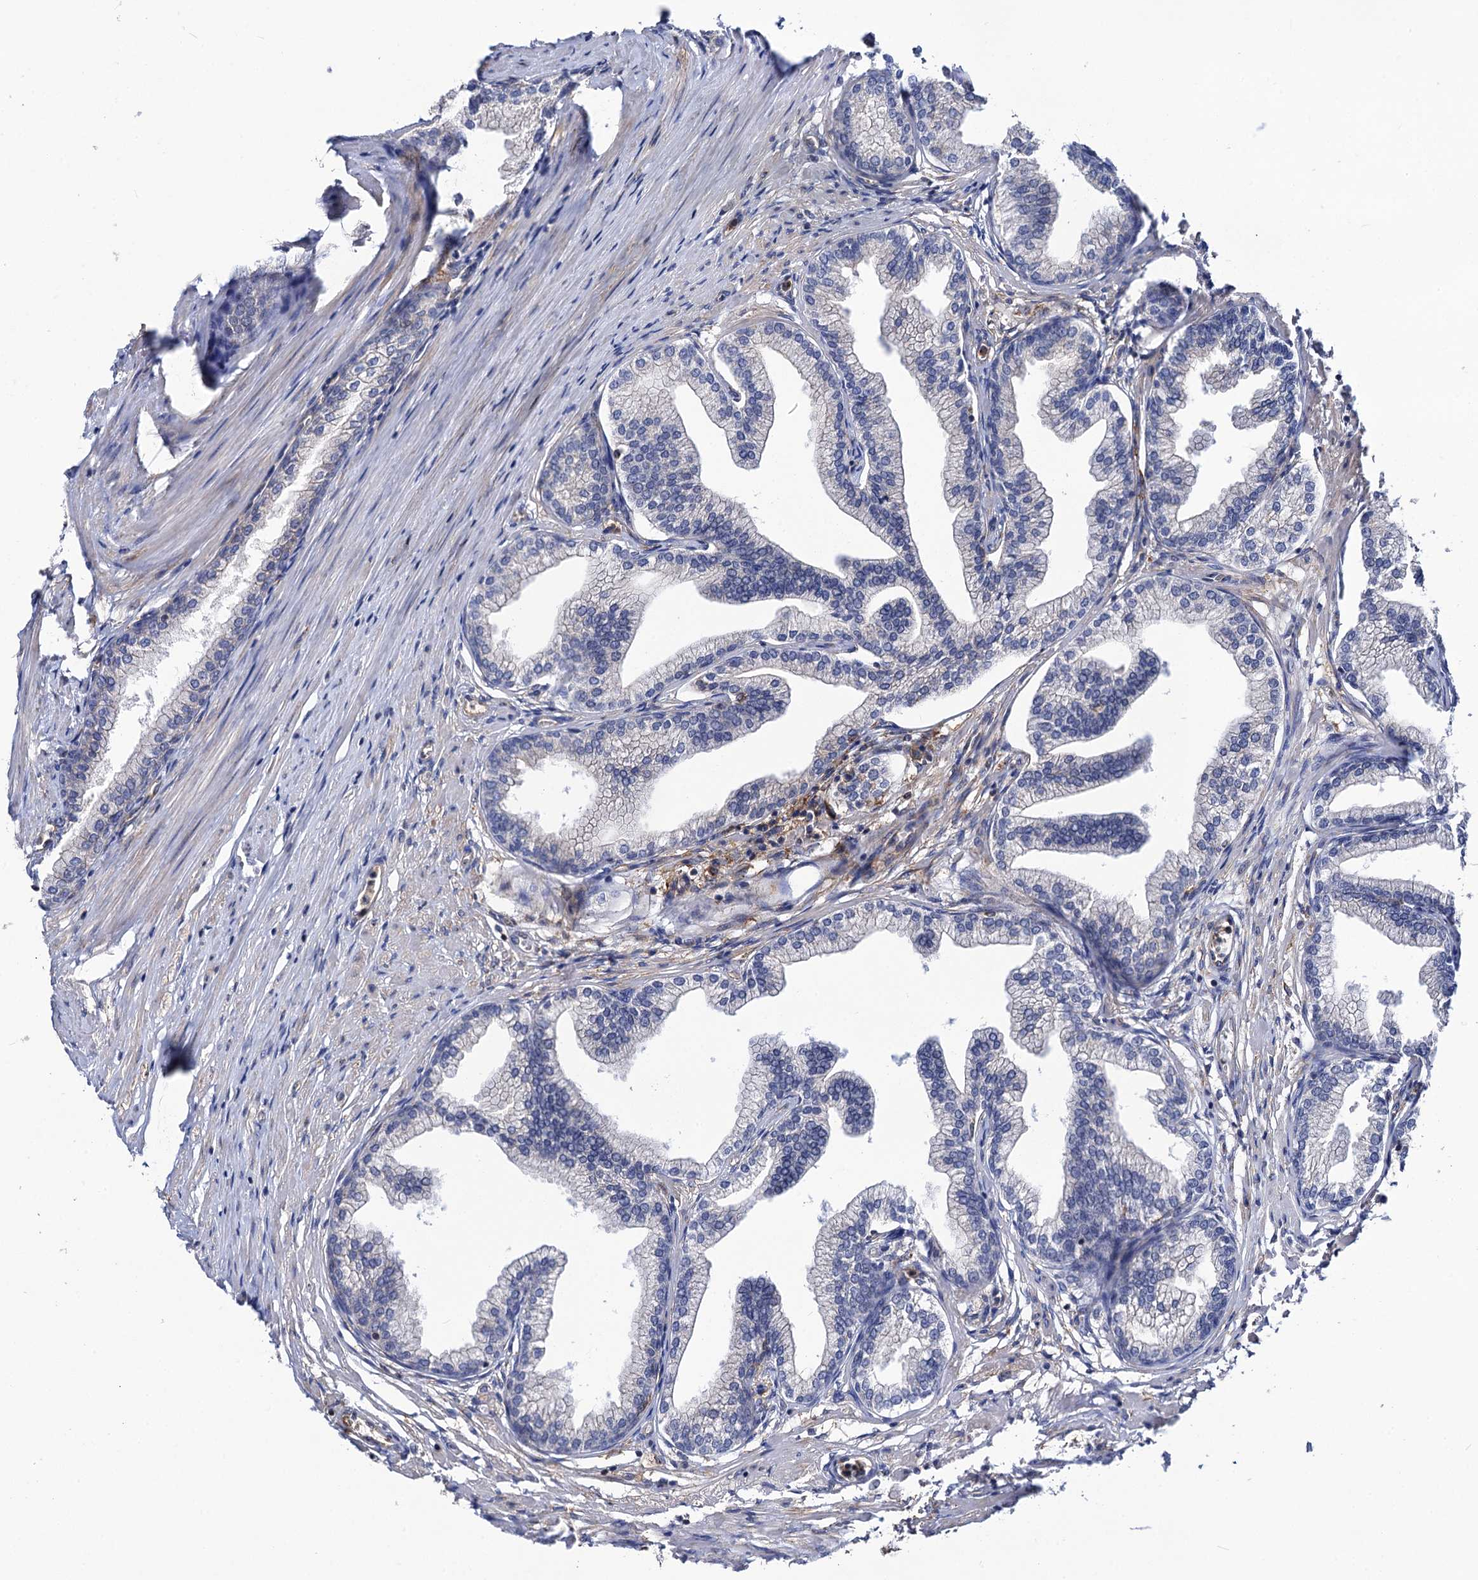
{"staining": {"intensity": "weak", "quantity": "<25%", "location": "cytoplasmic/membranous"}, "tissue": "prostate", "cell_type": "Glandular cells", "image_type": "normal", "snomed": [{"axis": "morphology", "description": "Normal tissue, NOS"}, {"axis": "morphology", "description": "Urothelial carcinoma, Low grade"}, {"axis": "topography", "description": "Urinary bladder"}, {"axis": "topography", "description": "Prostate"}], "caption": "There is no significant staining in glandular cells of prostate. (Immunohistochemistry (ihc), brightfield microscopy, high magnification).", "gene": "DYDC1", "patient": {"sex": "male", "age": 60}}